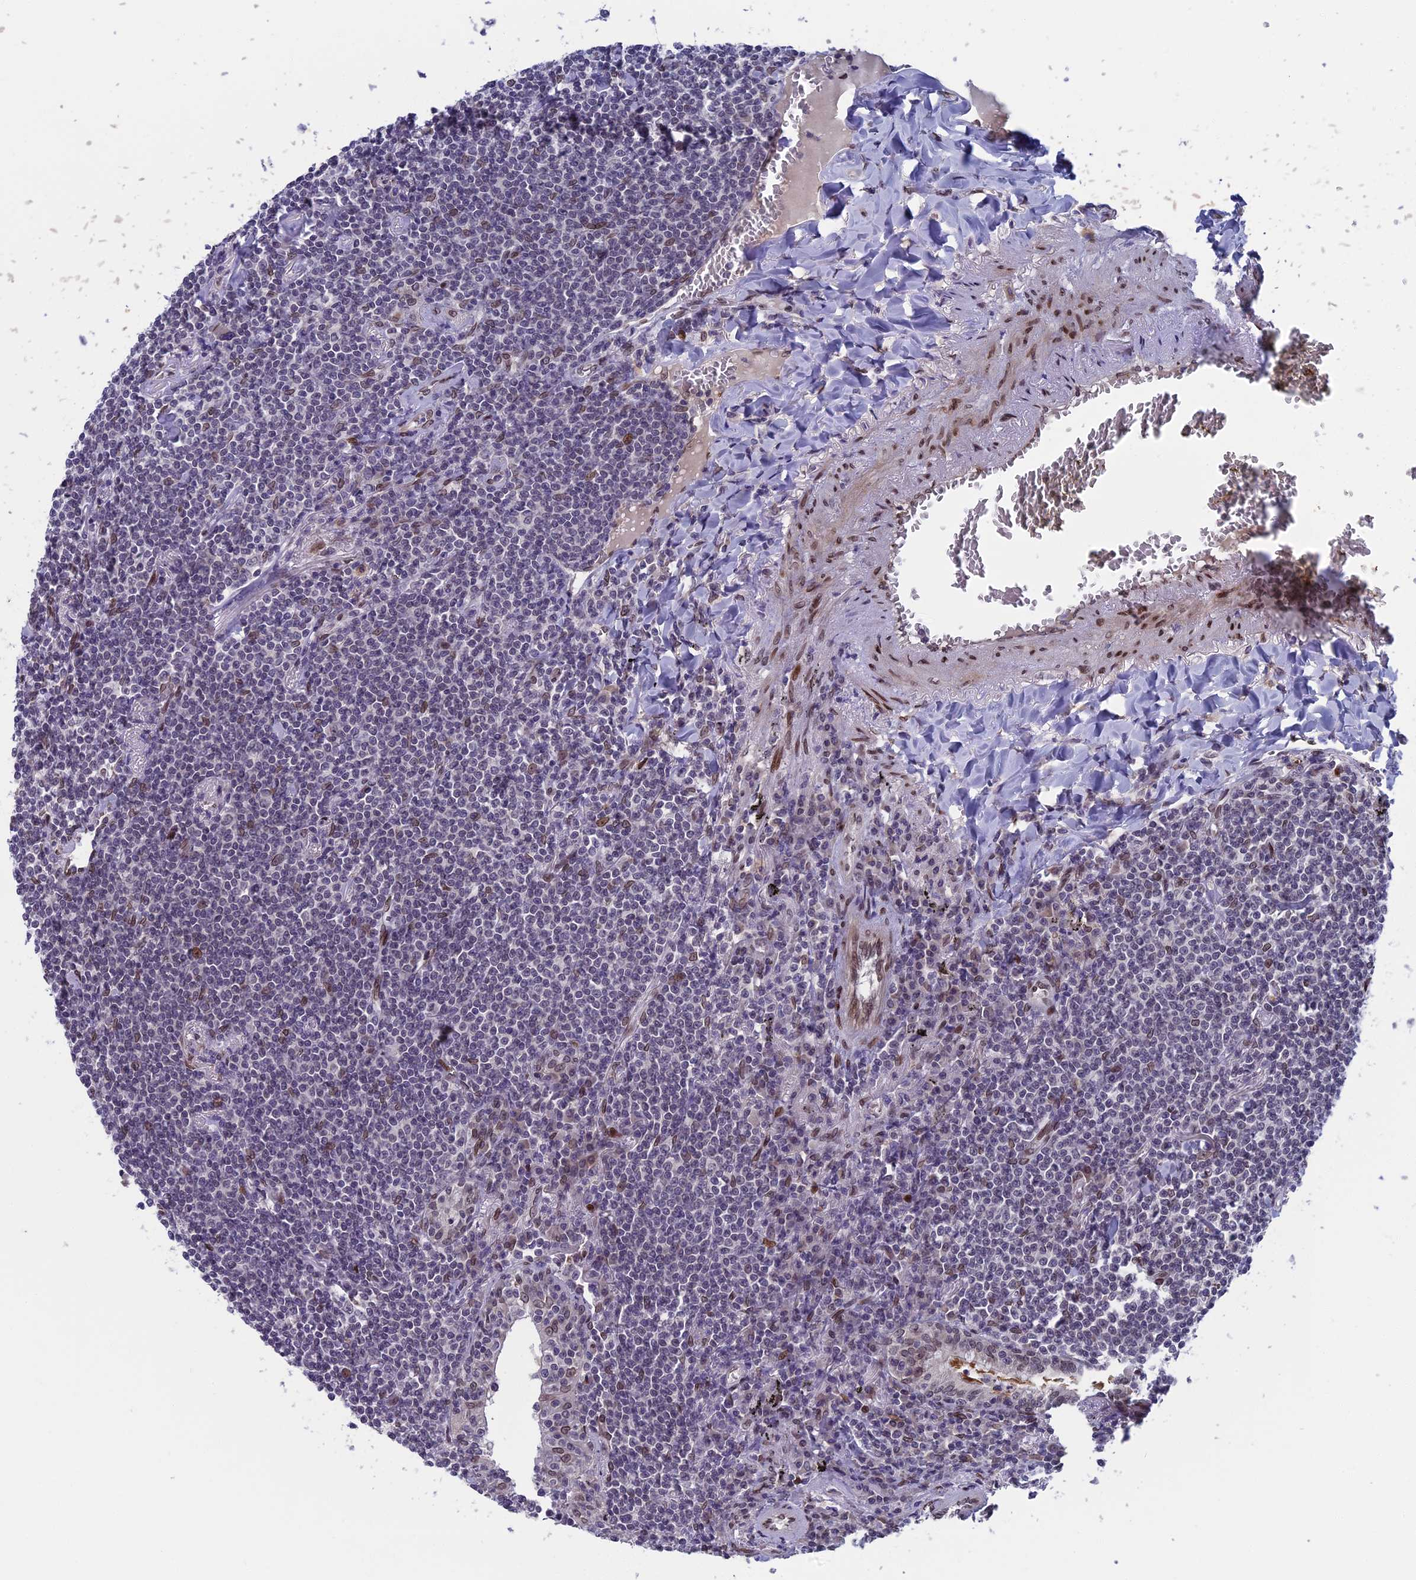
{"staining": {"intensity": "negative", "quantity": "none", "location": "none"}, "tissue": "lymphoma", "cell_type": "Tumor cells", "image_type": "cancer", "snomed": [{"axis": "morphology", "description": "Malignant lymphoma, non-Hodgkin's type, Low grade"}, {"axis": "topography", "description": "Lung"}], "caption": "A high-resolution image shows IHC staining of lymphoma, which reveals no significant expression in tumor cells.", "gene": "GPSM1", "patient": {"sex": "female", "age": 71}}